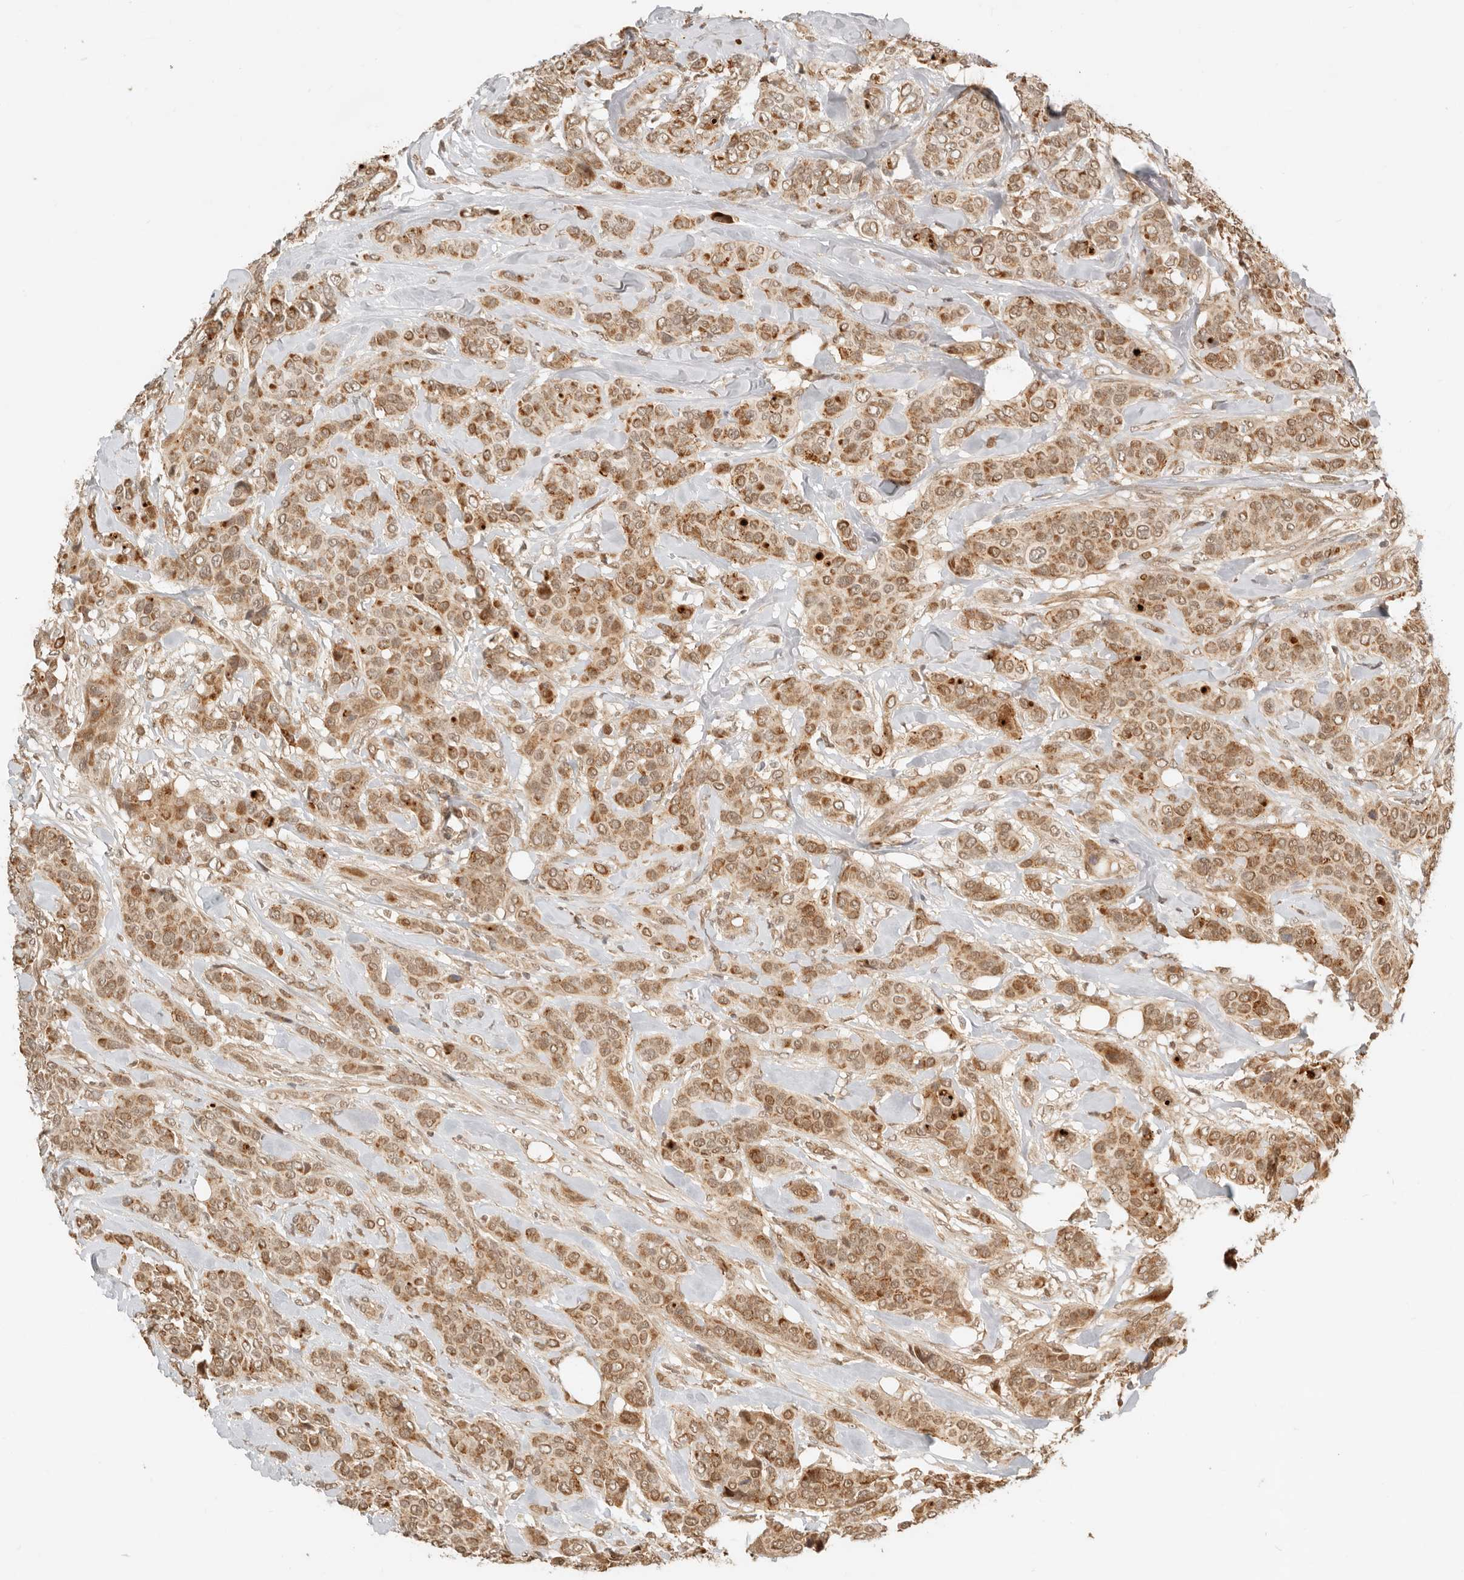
{"staining": {"intensity": "moderate", "quantity": ">75%", "location": "cytoplasmic/membranous,nuclear"}, "tissue": "breast cancer", "cell_type": "Tumor cells", "image_type": "cancer", "snomed": [{"axis": "morphology", "description": "Lobular carcinoma"}, {"axis": "topography", "description": "Breast"}], "caption": "About >75% of tumor cells in breast cancer (lobular carcinoma) show moderate cytoplasmic/membranous and nuclear protein expression as visualized by brown immunohistochemical staining.", "gene": "BAALC", "patient": {"sex": "female", "age": 51}}